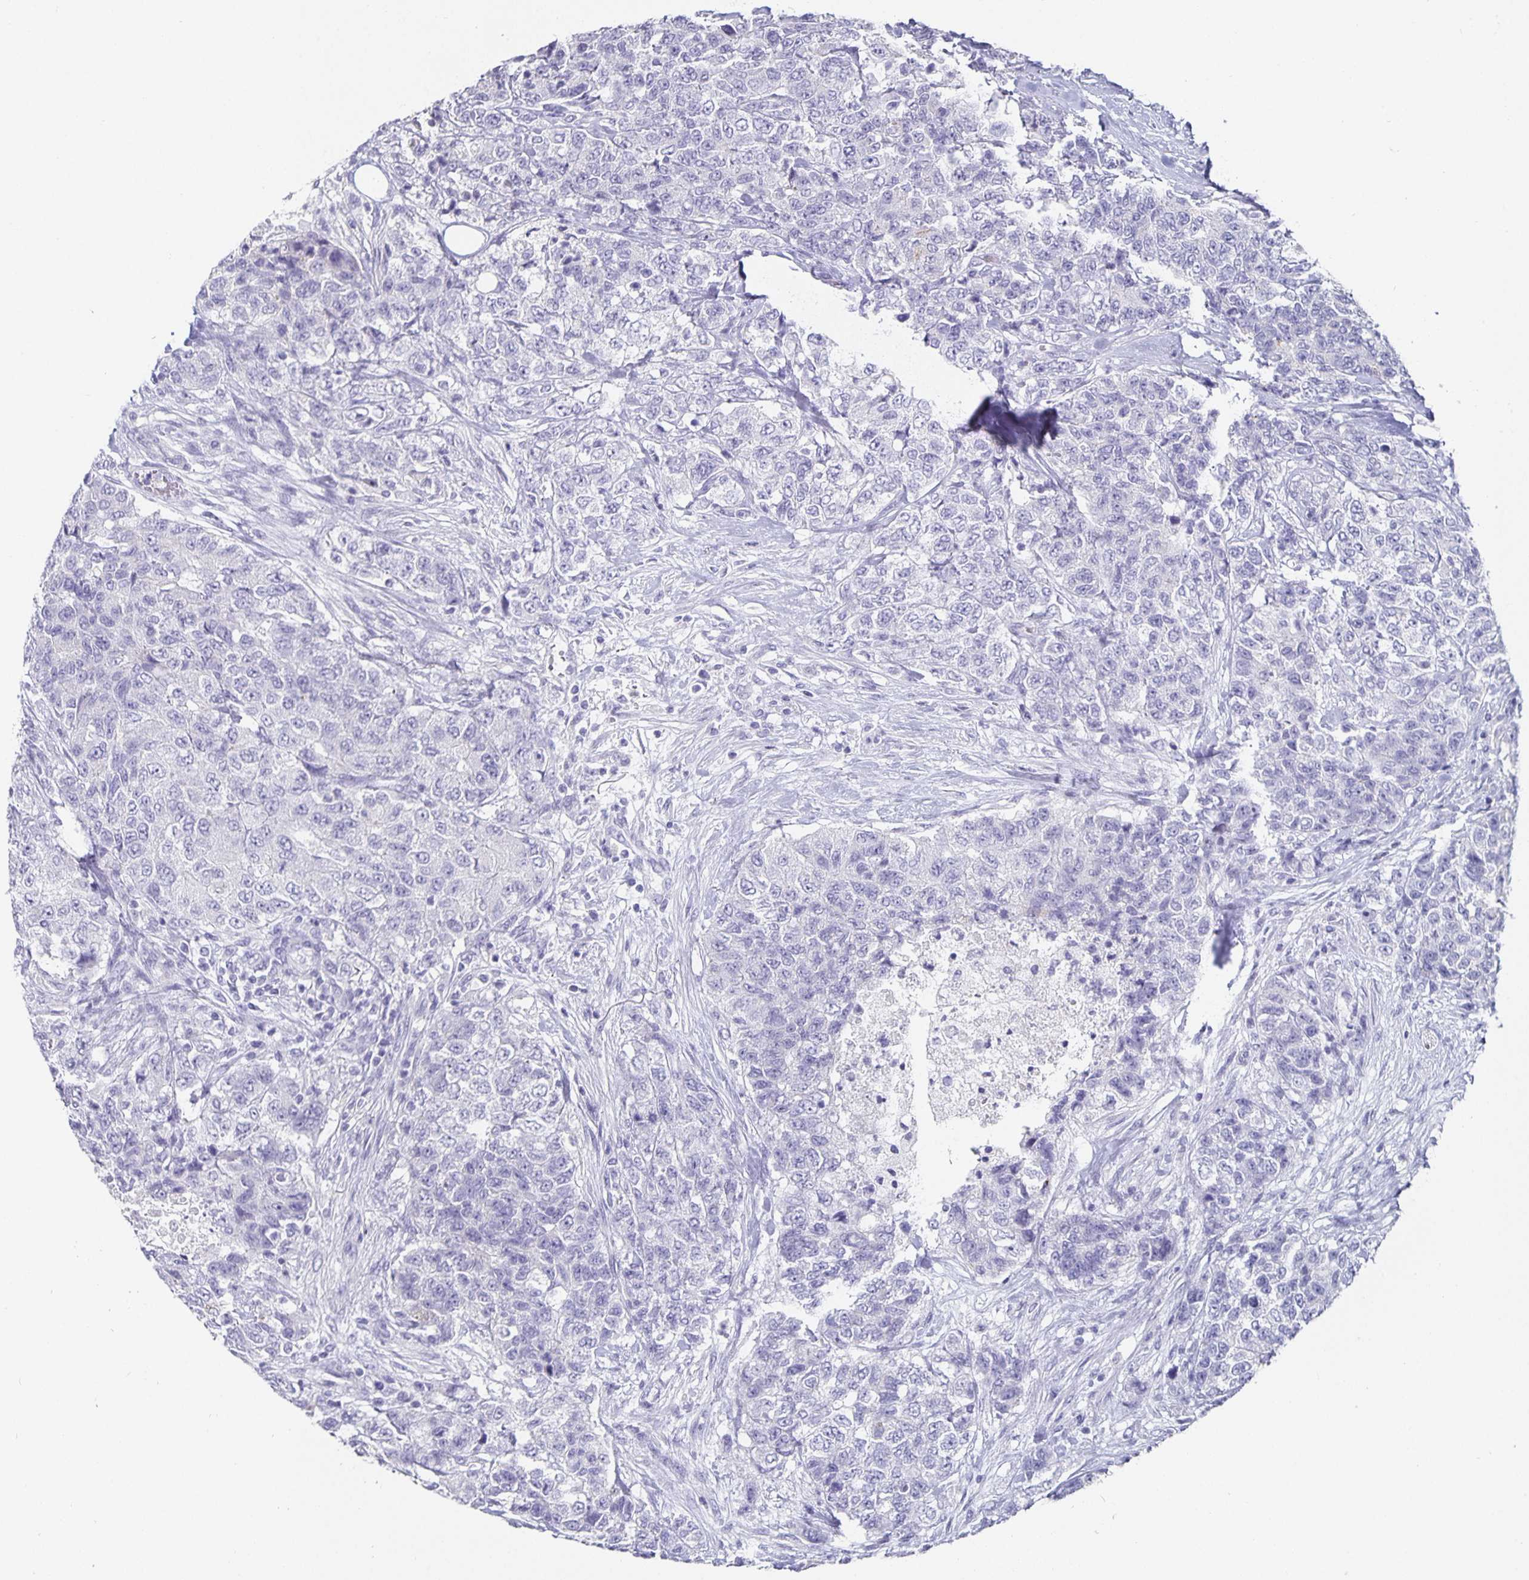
{"staining": {"intensity": "negative", "quantity": "none", "location": "none"}, "tissue": "urothelial cancer", "cell_type": "Tumor cells", "image_type": "cancer", "snomed": [{"axis": "morphology", "description": "Urothelial carcinoma, High grade"}, {"axis": "topography", "description": "Urinary bladder"}], "caption": "Immunohistochemistry photomicrograph of human urothelial cancer stained for a protein (brown), which shows no positivity in tumor cells.", "gene": "CHGA", "patient": {"sex": "female", "age": 78}}